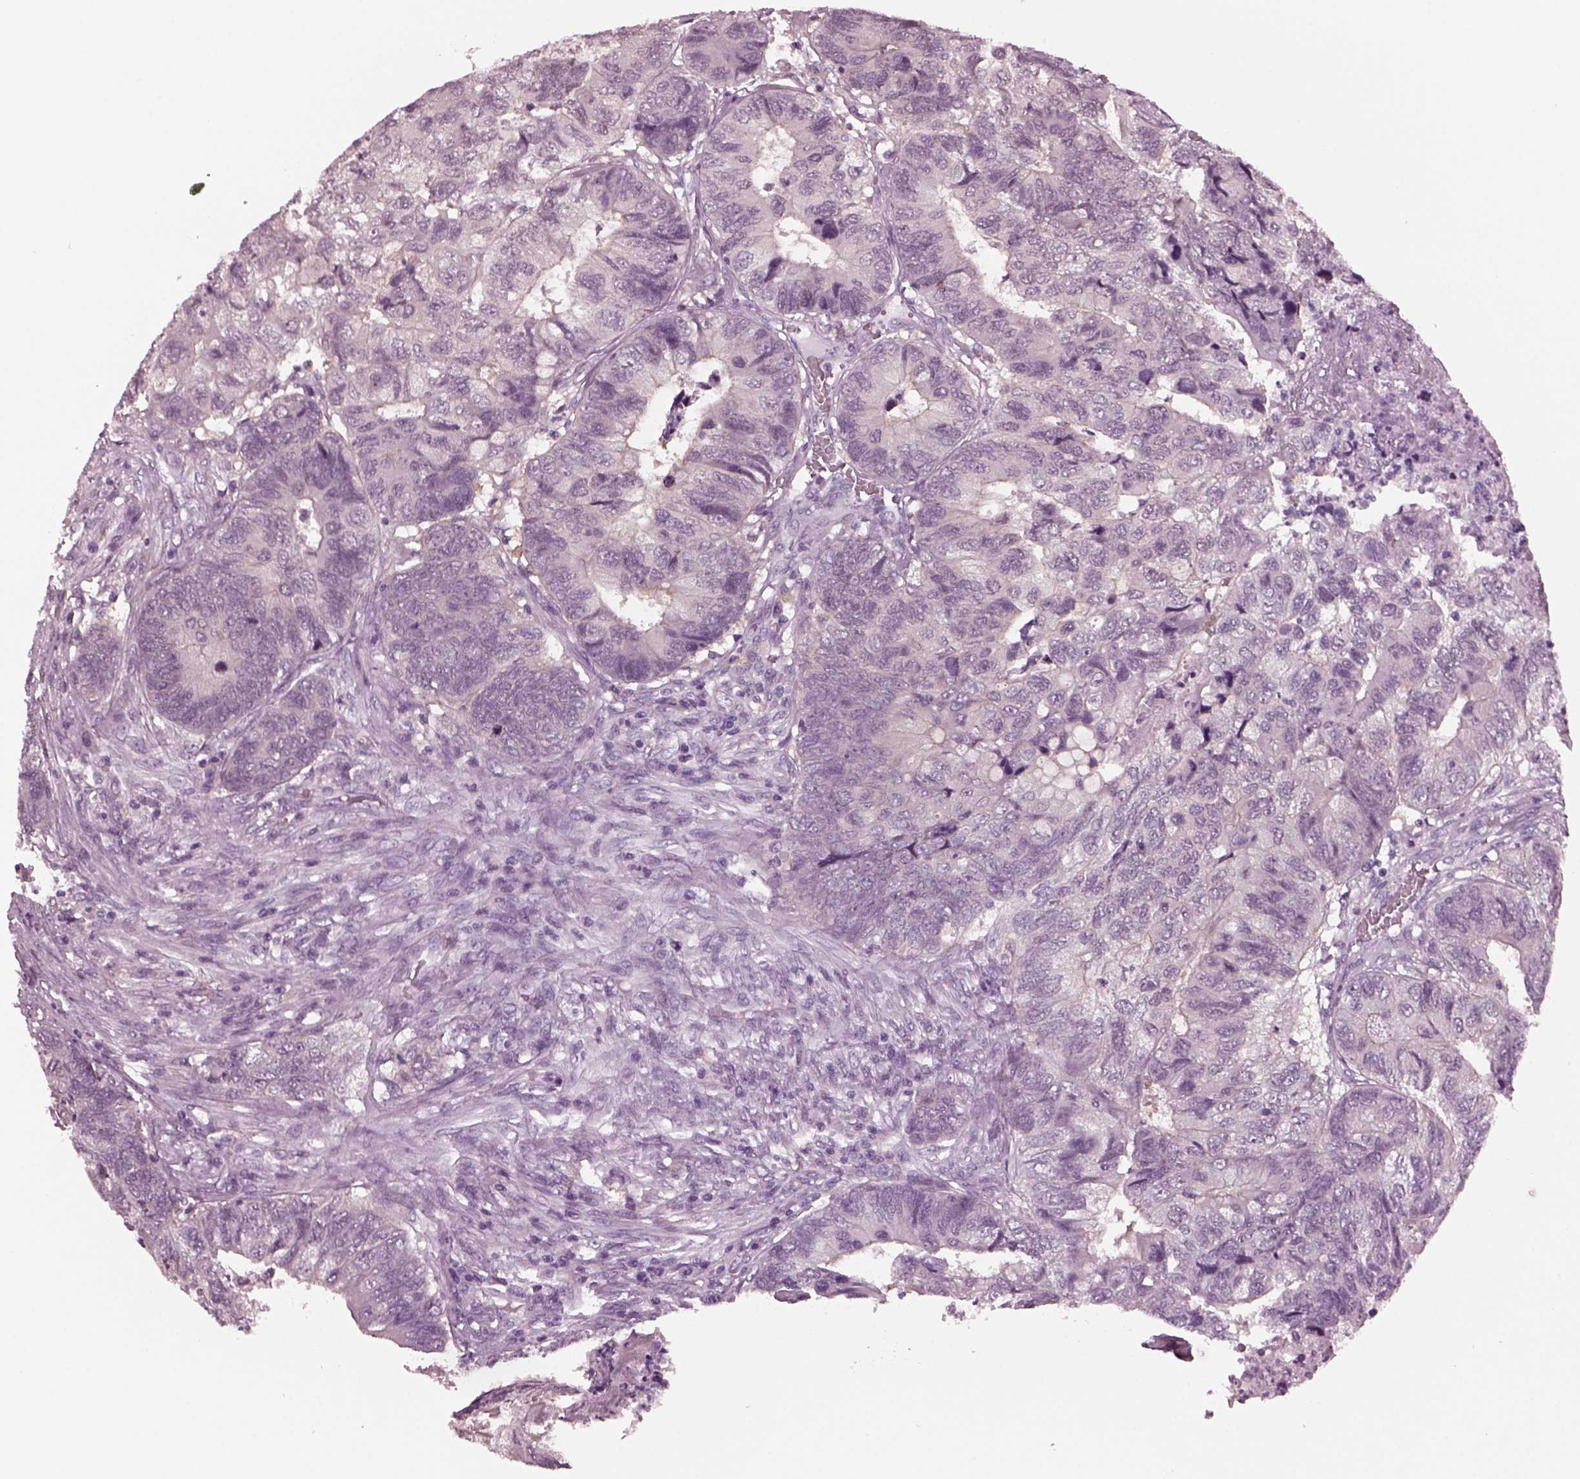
{"staining": {"intensity": "negative", "quantity": "none", "location": "none"}, "tissue": "colorectal cancer", "cell_type": "Tumor cells", "image_type": "cancer", "snomed": [{"axis": "morphology", "description": "Adenocarcinoma, NOS"}, {"axis": "topography", "description": "Colon"}], "caption": "An immunohistochemistry image of colorectal cancer (adenocarcinoma) is shown. There is no staining in tumor cells of colorectal cancer (adenocarcinoma). (DAB IHC, high magnification).", "gene": "SHTN1", "patient": {"sex": "female", "age": 67}}